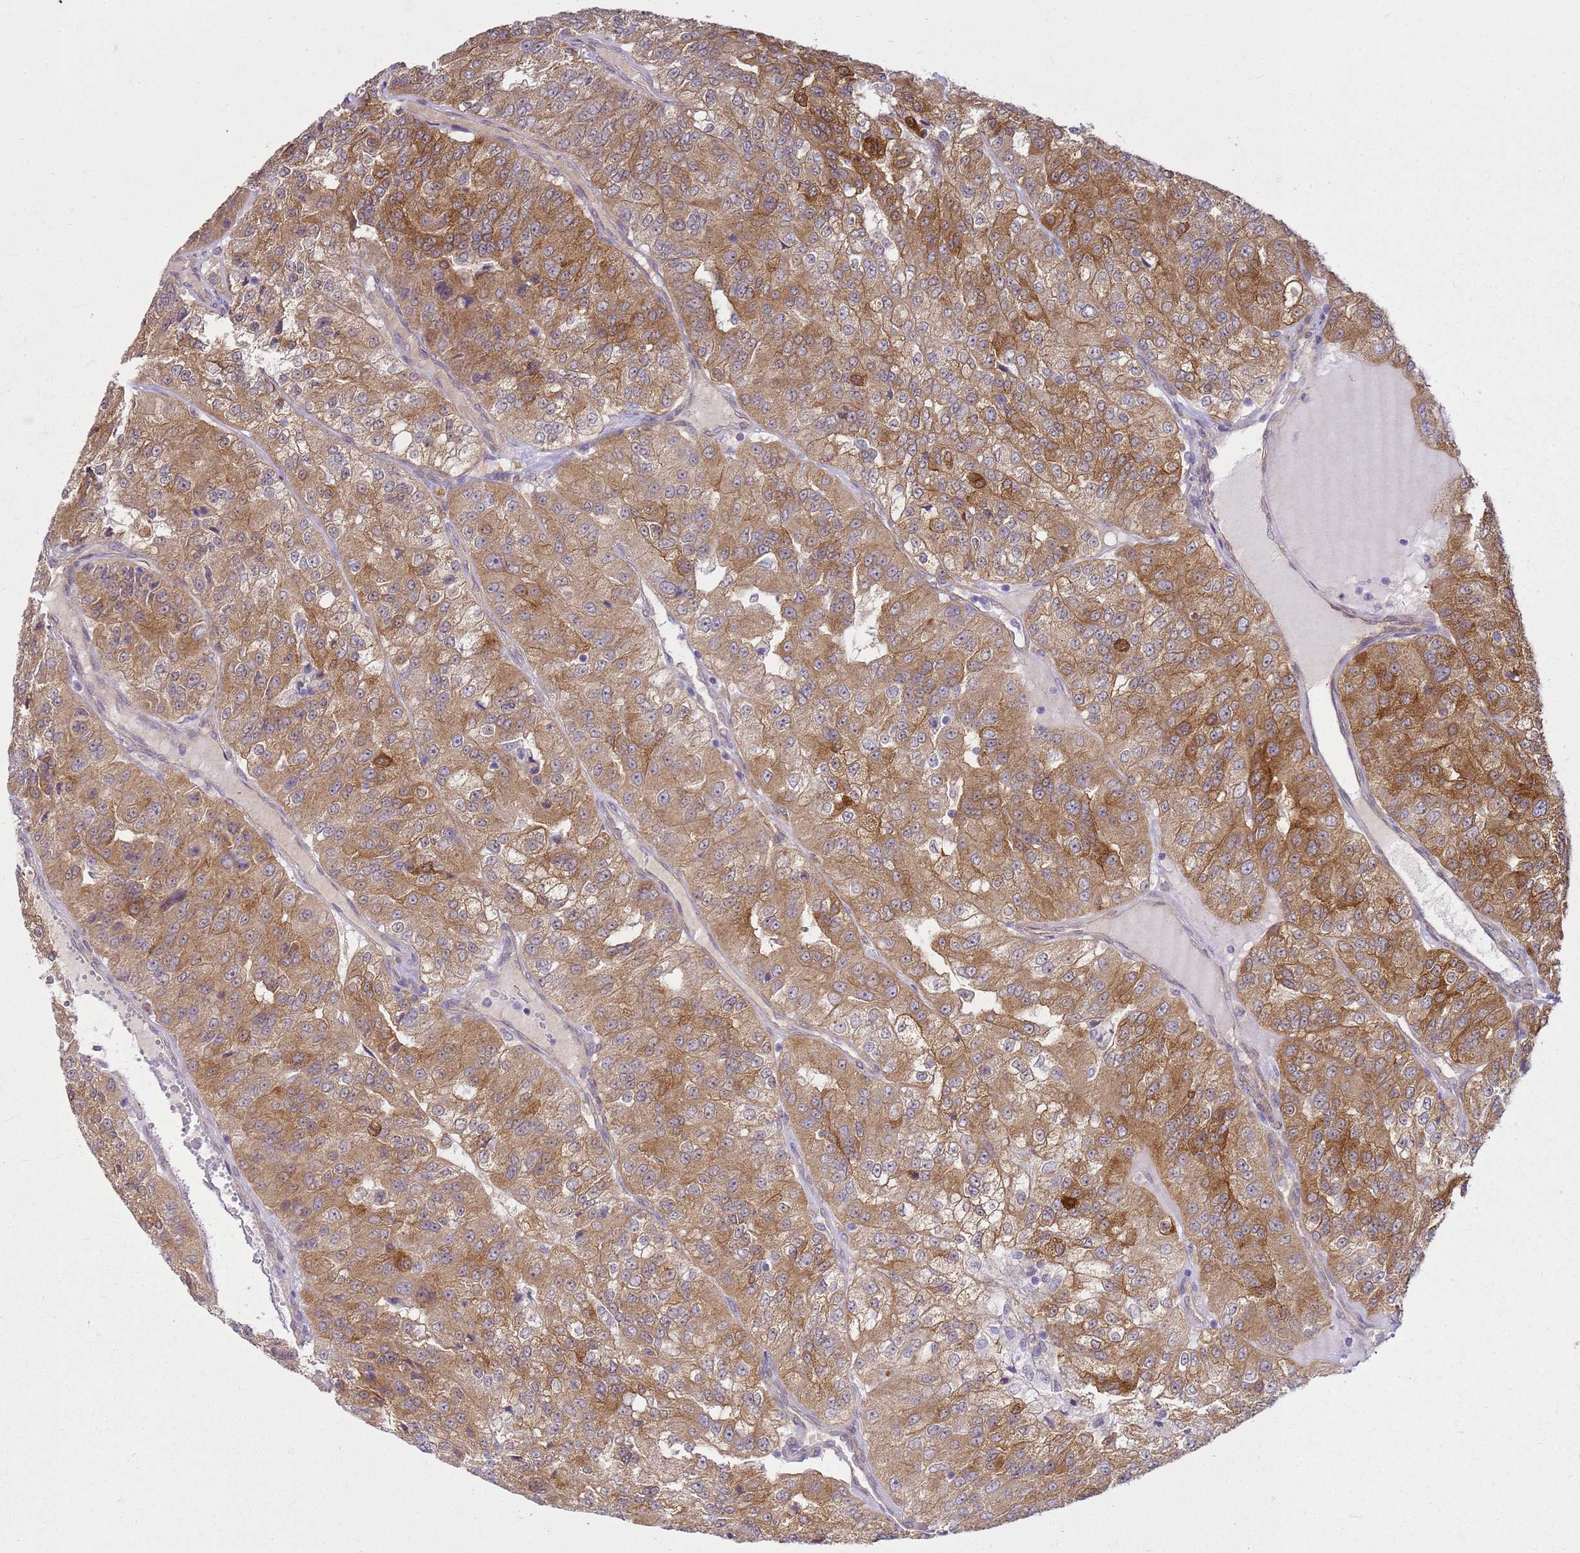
{"staining": {"intensity": "moderate", "quantity": ">75%", "location": "cytoplasmic/membranous"}, "tissue": "renal cancer", "cell_type": "Tumor cells", "image_type": "cancer", "snomed": [{"axis": "morphology", "description": "Adenocarcinoma, NOS"}, {"axis": "topography", "description": "Kidney"}], "caption": "A brown stain labels moderate cytoplasmic/membranous positivity of a protein in renal cancer (adenocarcinoma) tumor cells. Using DAB (brown) and hematoxylin (blue) stains, captured at high magnification using brightfield microscopy.", "gene": "HSPB1", "patient": {"sex": "female", "age": 63}}